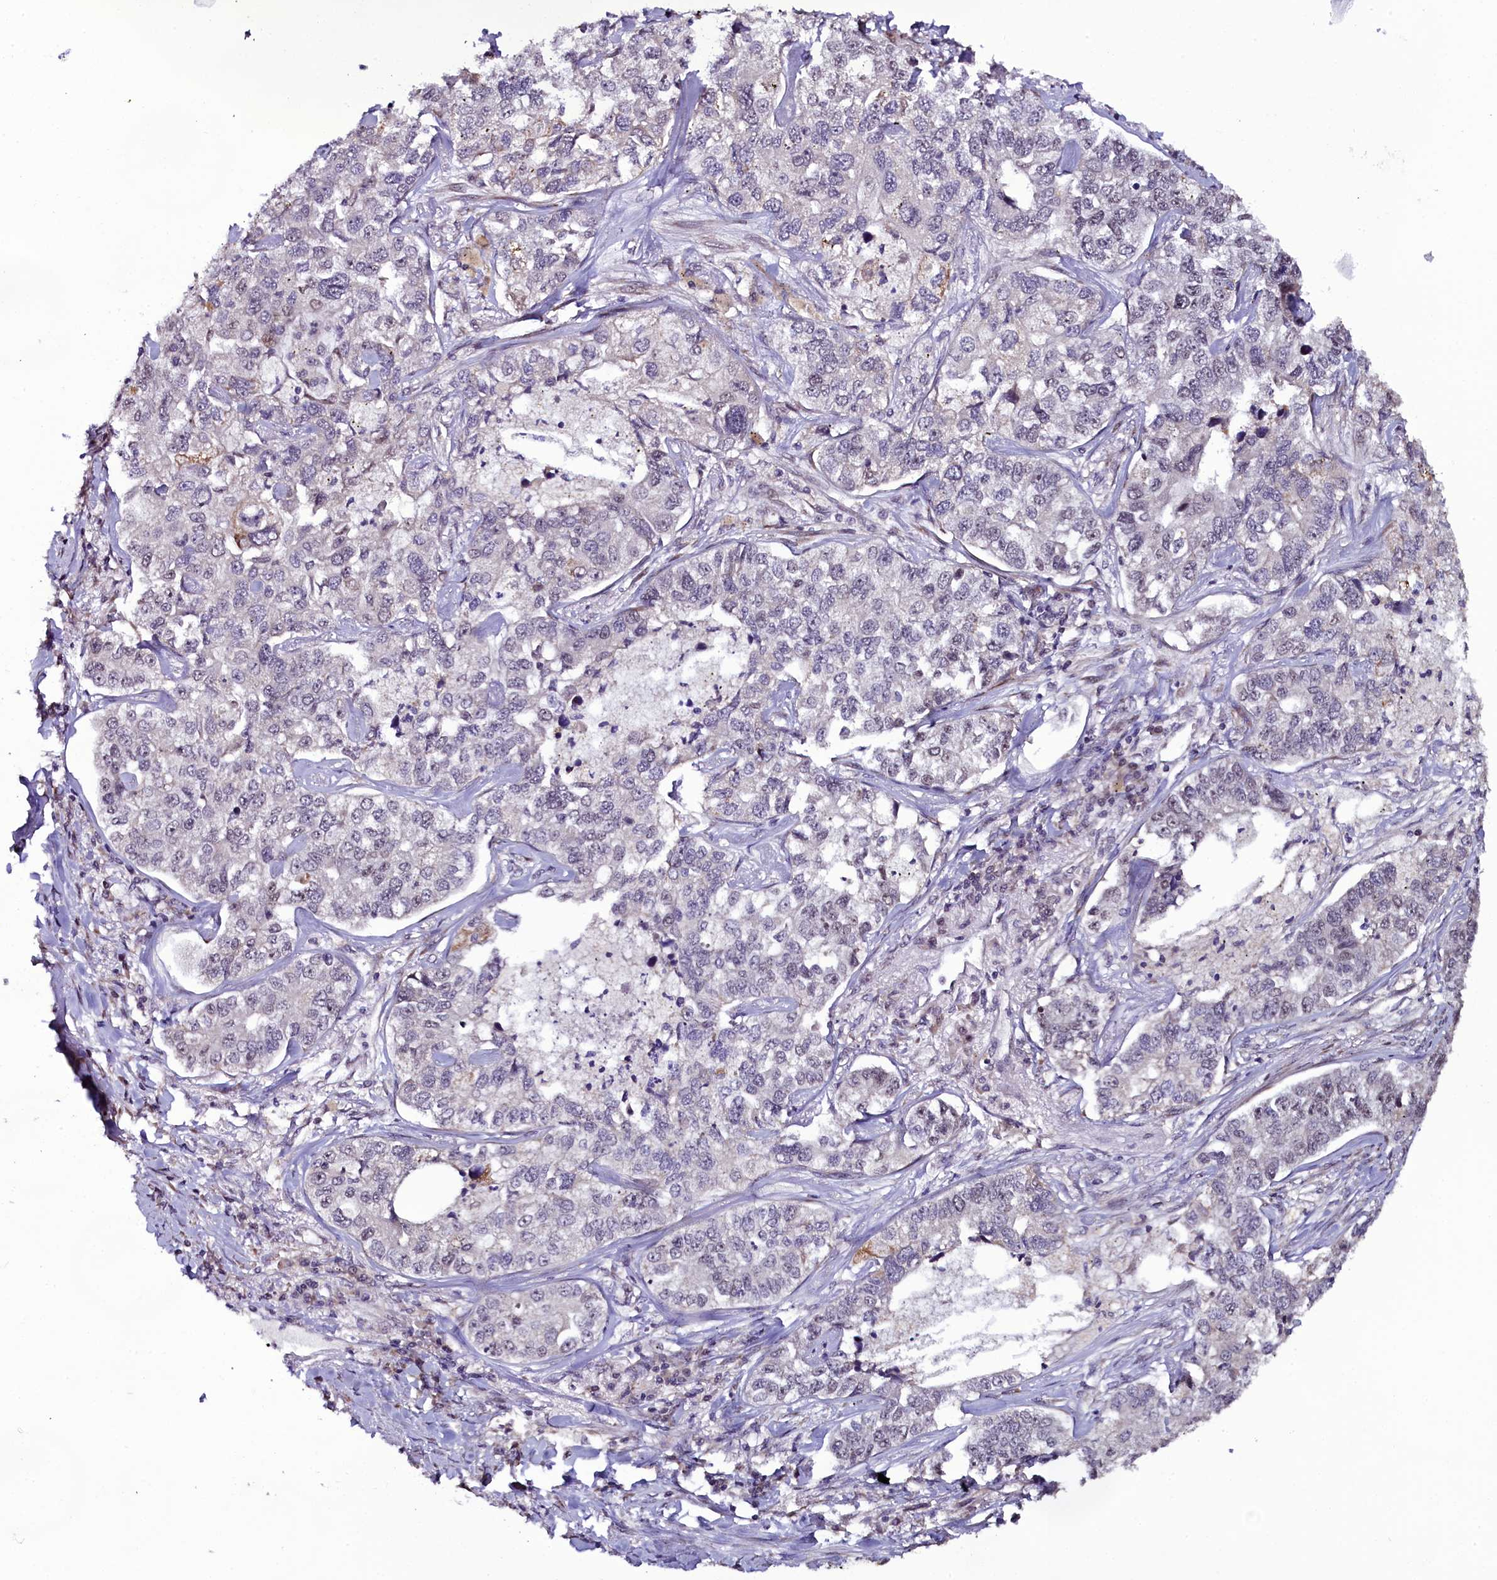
{"staining": {"intensity": "weak", "quantity": "<25%", "location": "nuclear"}, "tissue": "lung cancer", "cell_type": "Tumor cells", "image_type": "cancer", "snomed": [{"axis": "morphology", "description": "Adenocarcinoma, NOS"}, {"axis": "topography", "description": "Lung"}], "caption": "Immunohistochemistry (IHC) of human adenocarcinoma (lung) shows no staining in tumor cells.", "gene": "RPUSD2", "patient": {"sex": "male", "age": 49}}